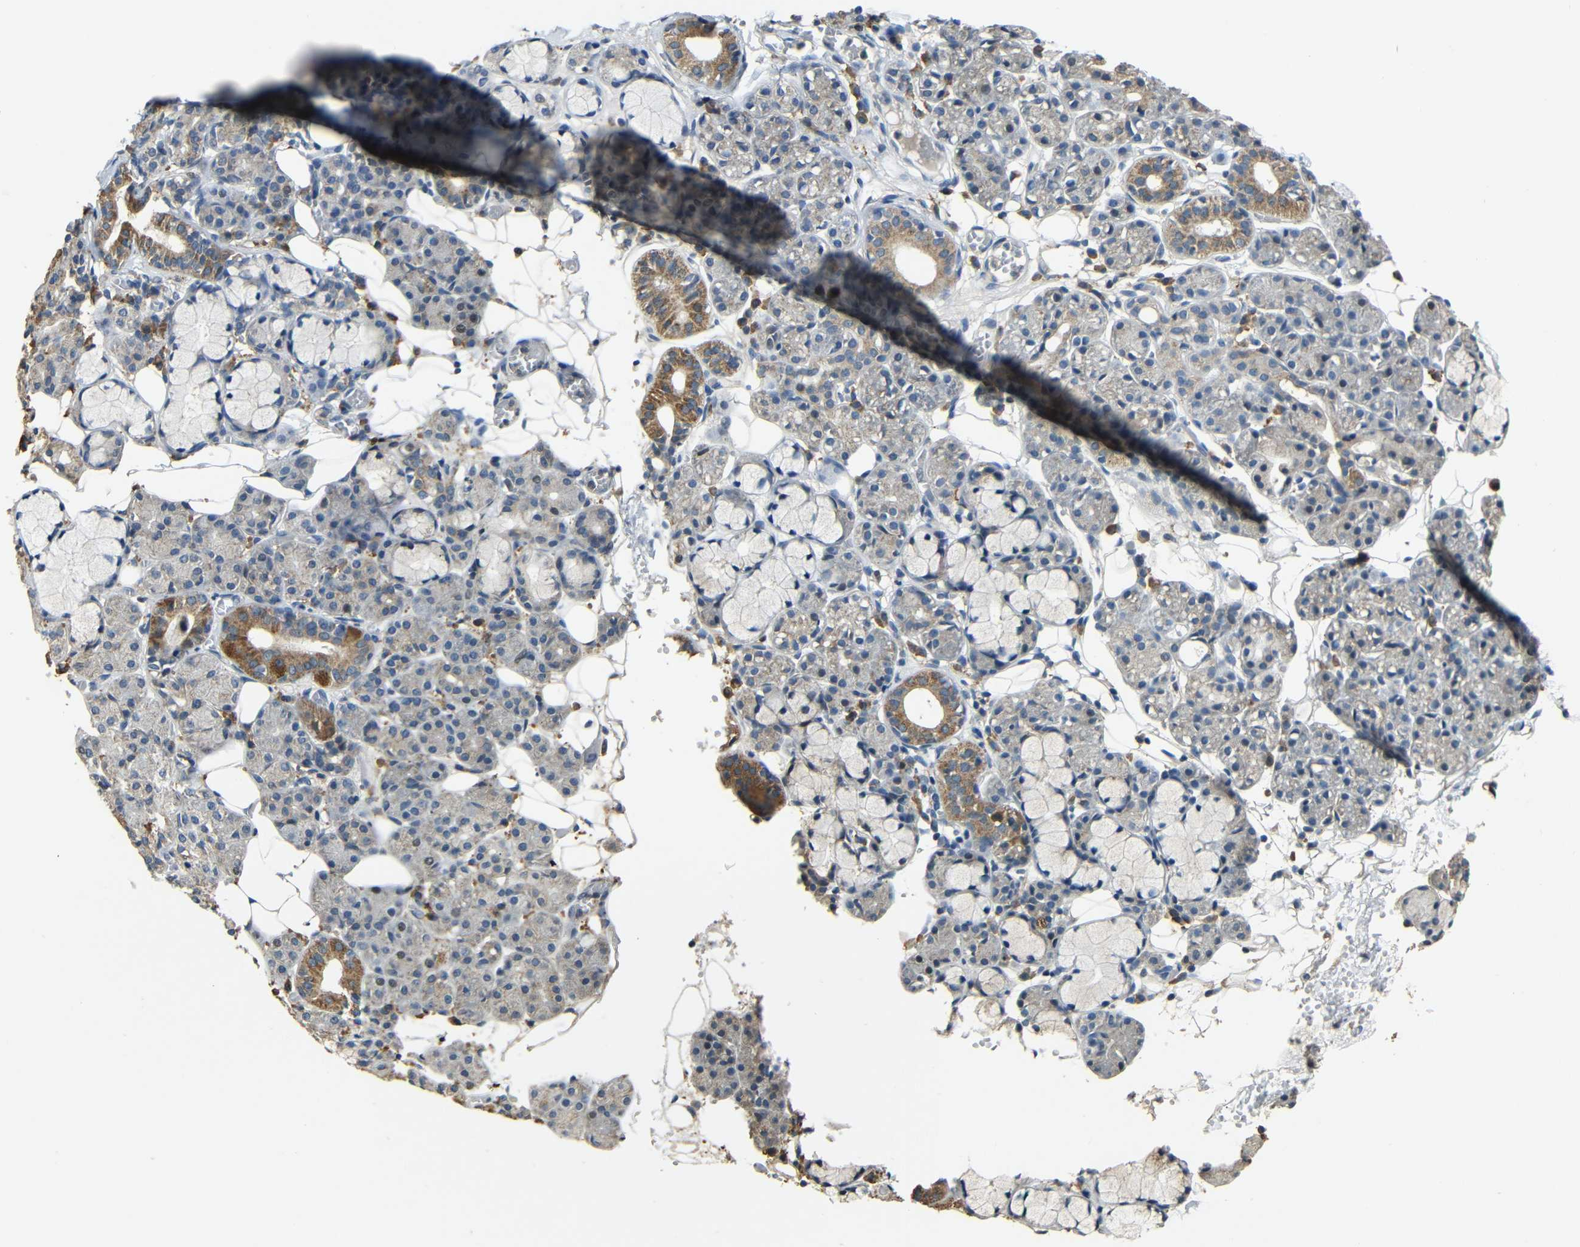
{"staining": {"intensity": "moderate", "quantity": "<25%", "location": "cytoplasmic/membranous"}, "tissue": "salivary gland", "cell_type": "Glandular cells", "image_type": "normal", "snomed": [{"axis": "morphology", "description": "Normal tissue, NOS"}, {"axis": "topography", "description": "Salivary gland"}], "caption": "High-power microscopy captured an immunohistochemistry micrograph of unremarkable salivary gland, revealing moderate cytoplasmic/membranous staining in about <25% of glandular cells. The staining is performed using DAB brown chromogen to label protein expression. The nuclei are counter-stained blue using hematoxylin.", "gene": "KAZALD1", "patient": {"sex": "male", "age": 63}}